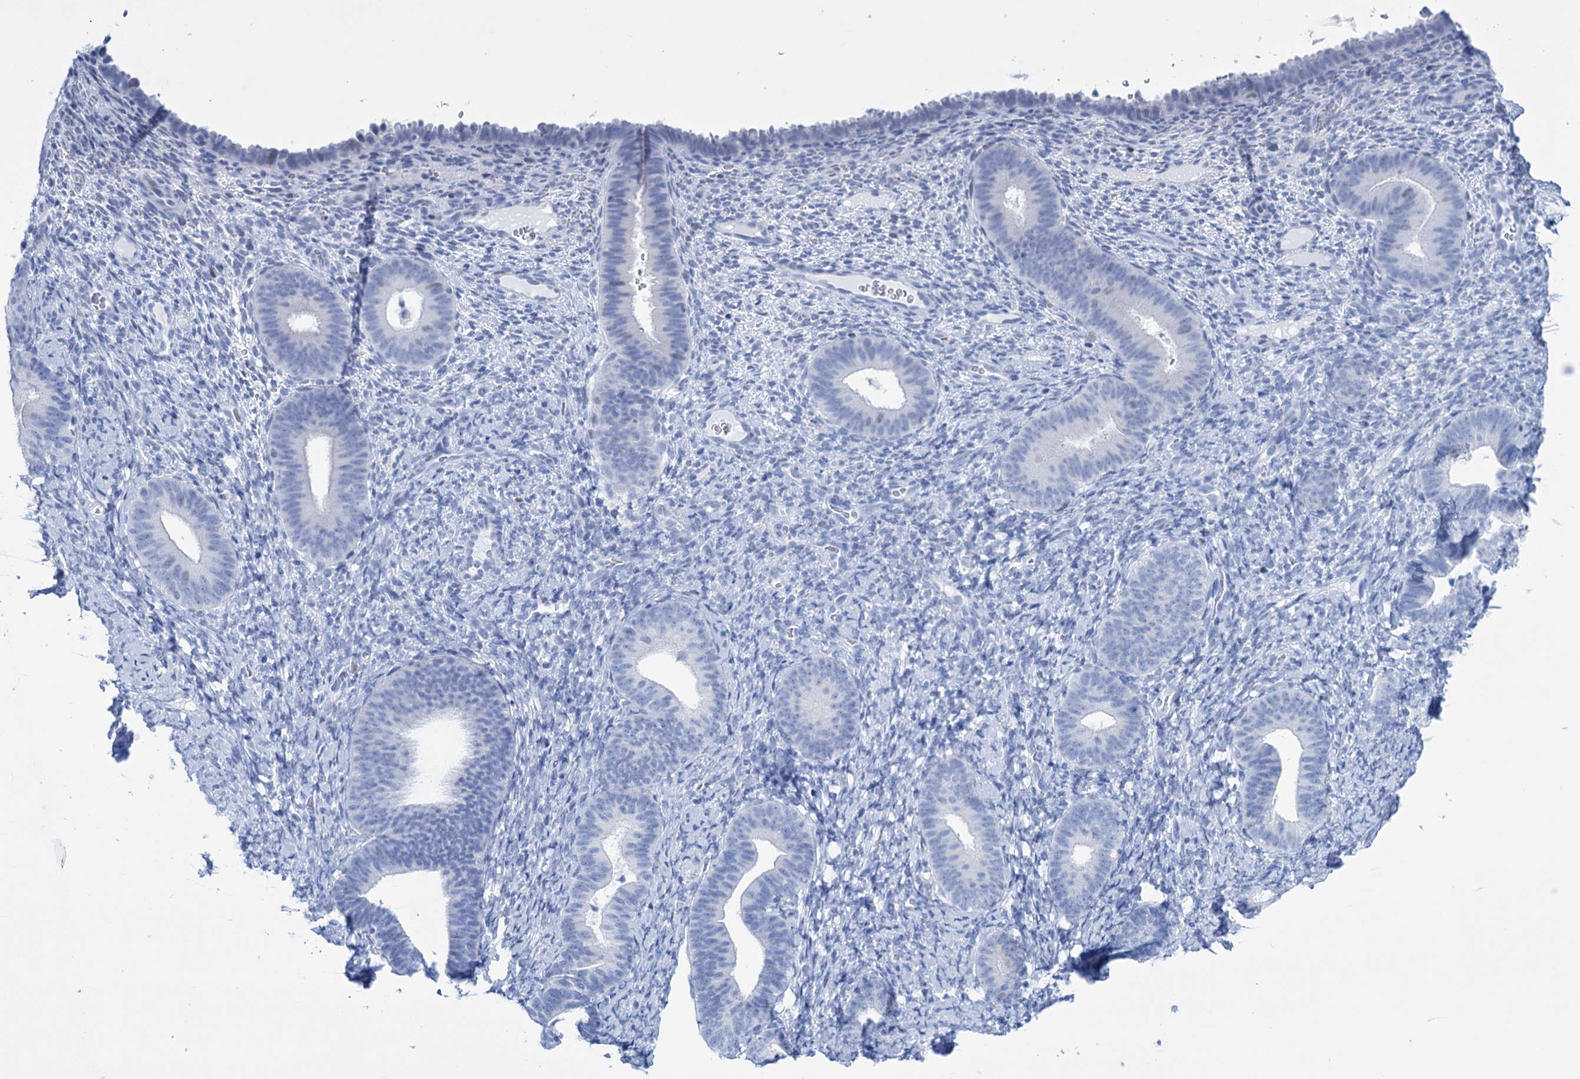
{"staining": {"intensity": "negative", "quantity": "none", "location": "none"}, "tissue": "endometrium", "cell_type": "Cells in endometrial stroma", "image_type": "normal", "snomed": [{"axis": "morphology", "description": "Normal tissue, NOS"}, {"axis": "topography", "description": "Endometrium"}], "caption": "Immunohistochemistry (IHC) image of benign endometrium stained for a protein (brown), which demonstrates no expression in cells in endometrial stroma.", "gene": "FBXW12", "patient": {"sex": "female", "age": 65}}